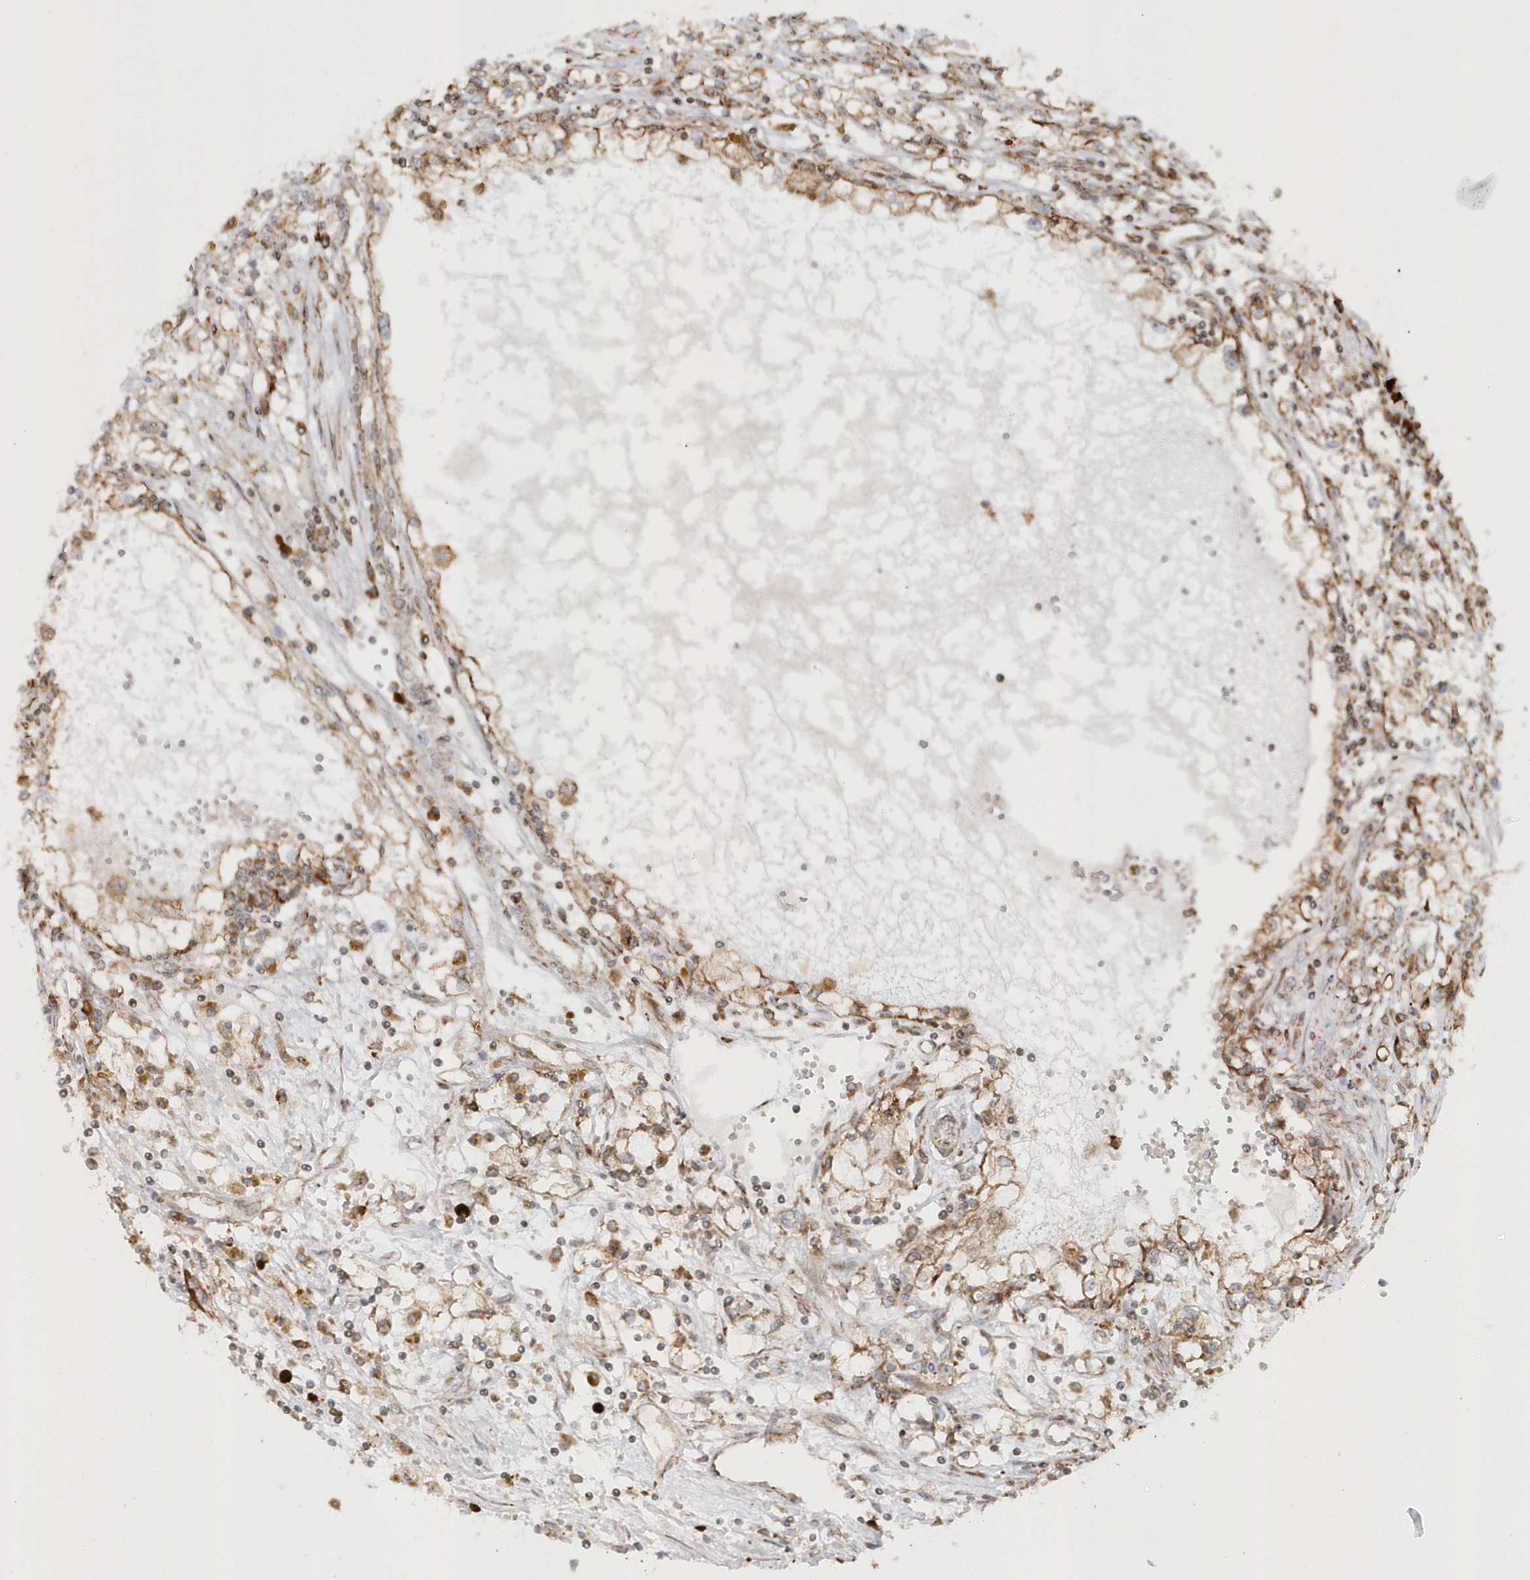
{"staining": {"intensity": "moderate", "quantity": ">75%", "location": "cytoplasmic/membranous"}, "tissue": "renal cancer", "cell_type": "Tumor cells", "image_type": "cancer", "snomed": [{"axis": "morphology", "description": "Adenocarcinoma, NOS"}, {"axis": "topography", "description": "Kidney"}], "caption": "Brown immunohistochemical staining in human renal cancer (adenocarcinoma) shows moderate cytoplasmic/membranous positivity in about >75% of tumor cells. The protein of interest is stained brown, and the nuclei are stained in blue (DAB (3,3'-diaminobenzidine) IHC with brightfield microscopy, high magnification).", "gene": "SH3BP2", "patient": {"sex": "male", "age": 56}}